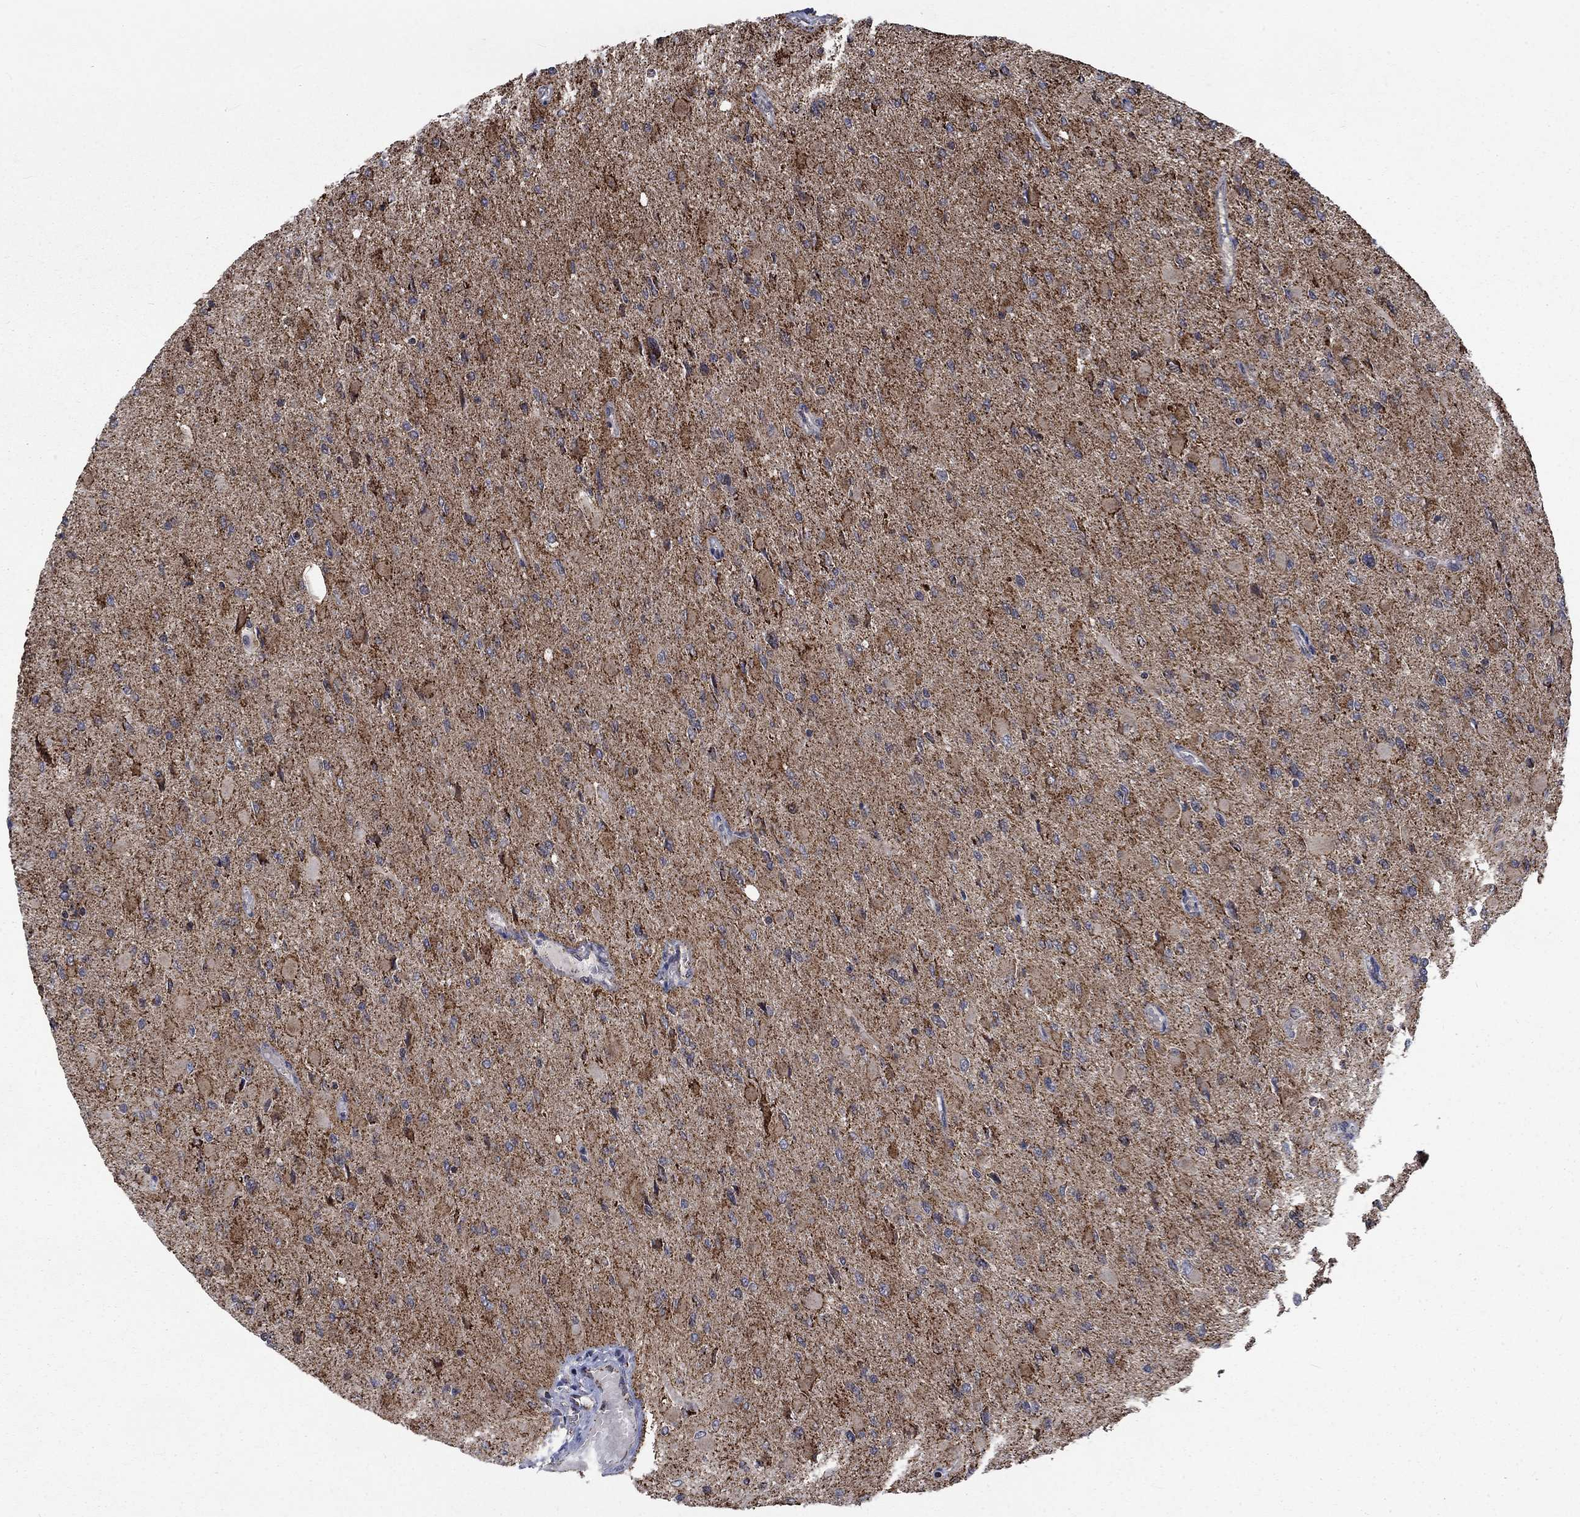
{"staining": {"intensity": "strong", "quantity": "<25%", "location": "cytoplasmic/membranous"}, "tissue": "glioma", "cell_type": "Tumor cells", "image_type": "cancer", "snomed": [{"axis": "morphology", "description": "Glioma, malignant, High grade"}, {"axis": "topography", "description": "Cerebral cortex"}], "caption": "DAB immunohistochemical staining of human malignant high-grade glioma shows strong cytoplasmic/membranous protein positivity in approximately <25% of tumor cells. (brown staining indicates protein expression, while blue staining denotes nuclei).", "gene": "MOAP1", "patient": {"sex": "female", "age": 36}}